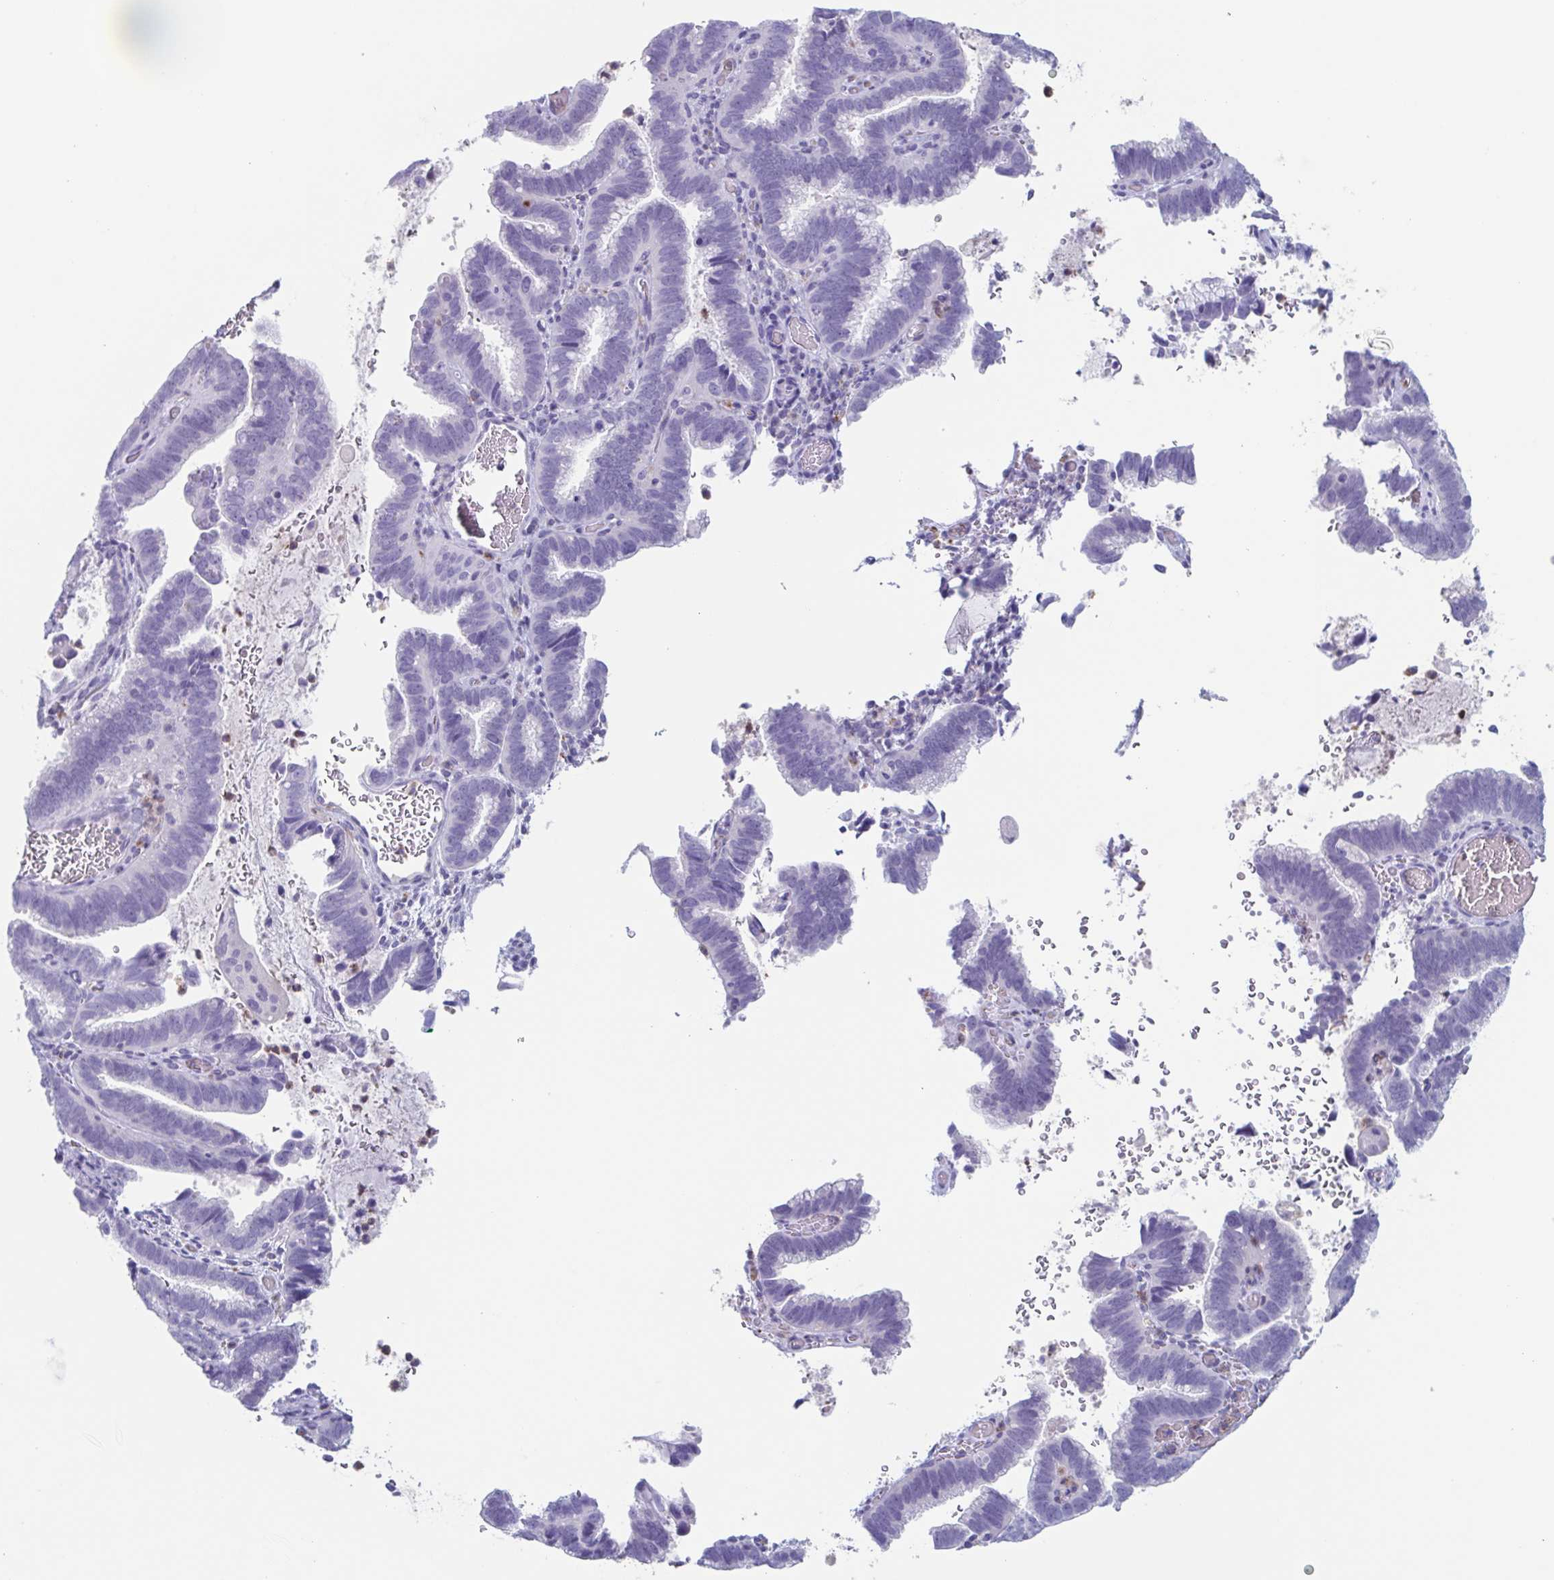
{"staining": {"intensity": "negative", "quantity": "none", "location": "none"}, "tissue": "cervical cancer", "cell_type": "Tumor cells", "image_type": "cancer", "snomed": [{"axis": "morphology", "description": "Adenocarcinoma, NOS"}, {"axis": "topography", "description": "Cervix"}], "caption": "A micrograph of adenocarcinoma (cervical) stained for a protein demonstrates no brown staining in tumor cells. (DAB IHC with hematoxylin counter stain).", "gene": "BPI", "patient": {"sex": "female", "age": 61}}